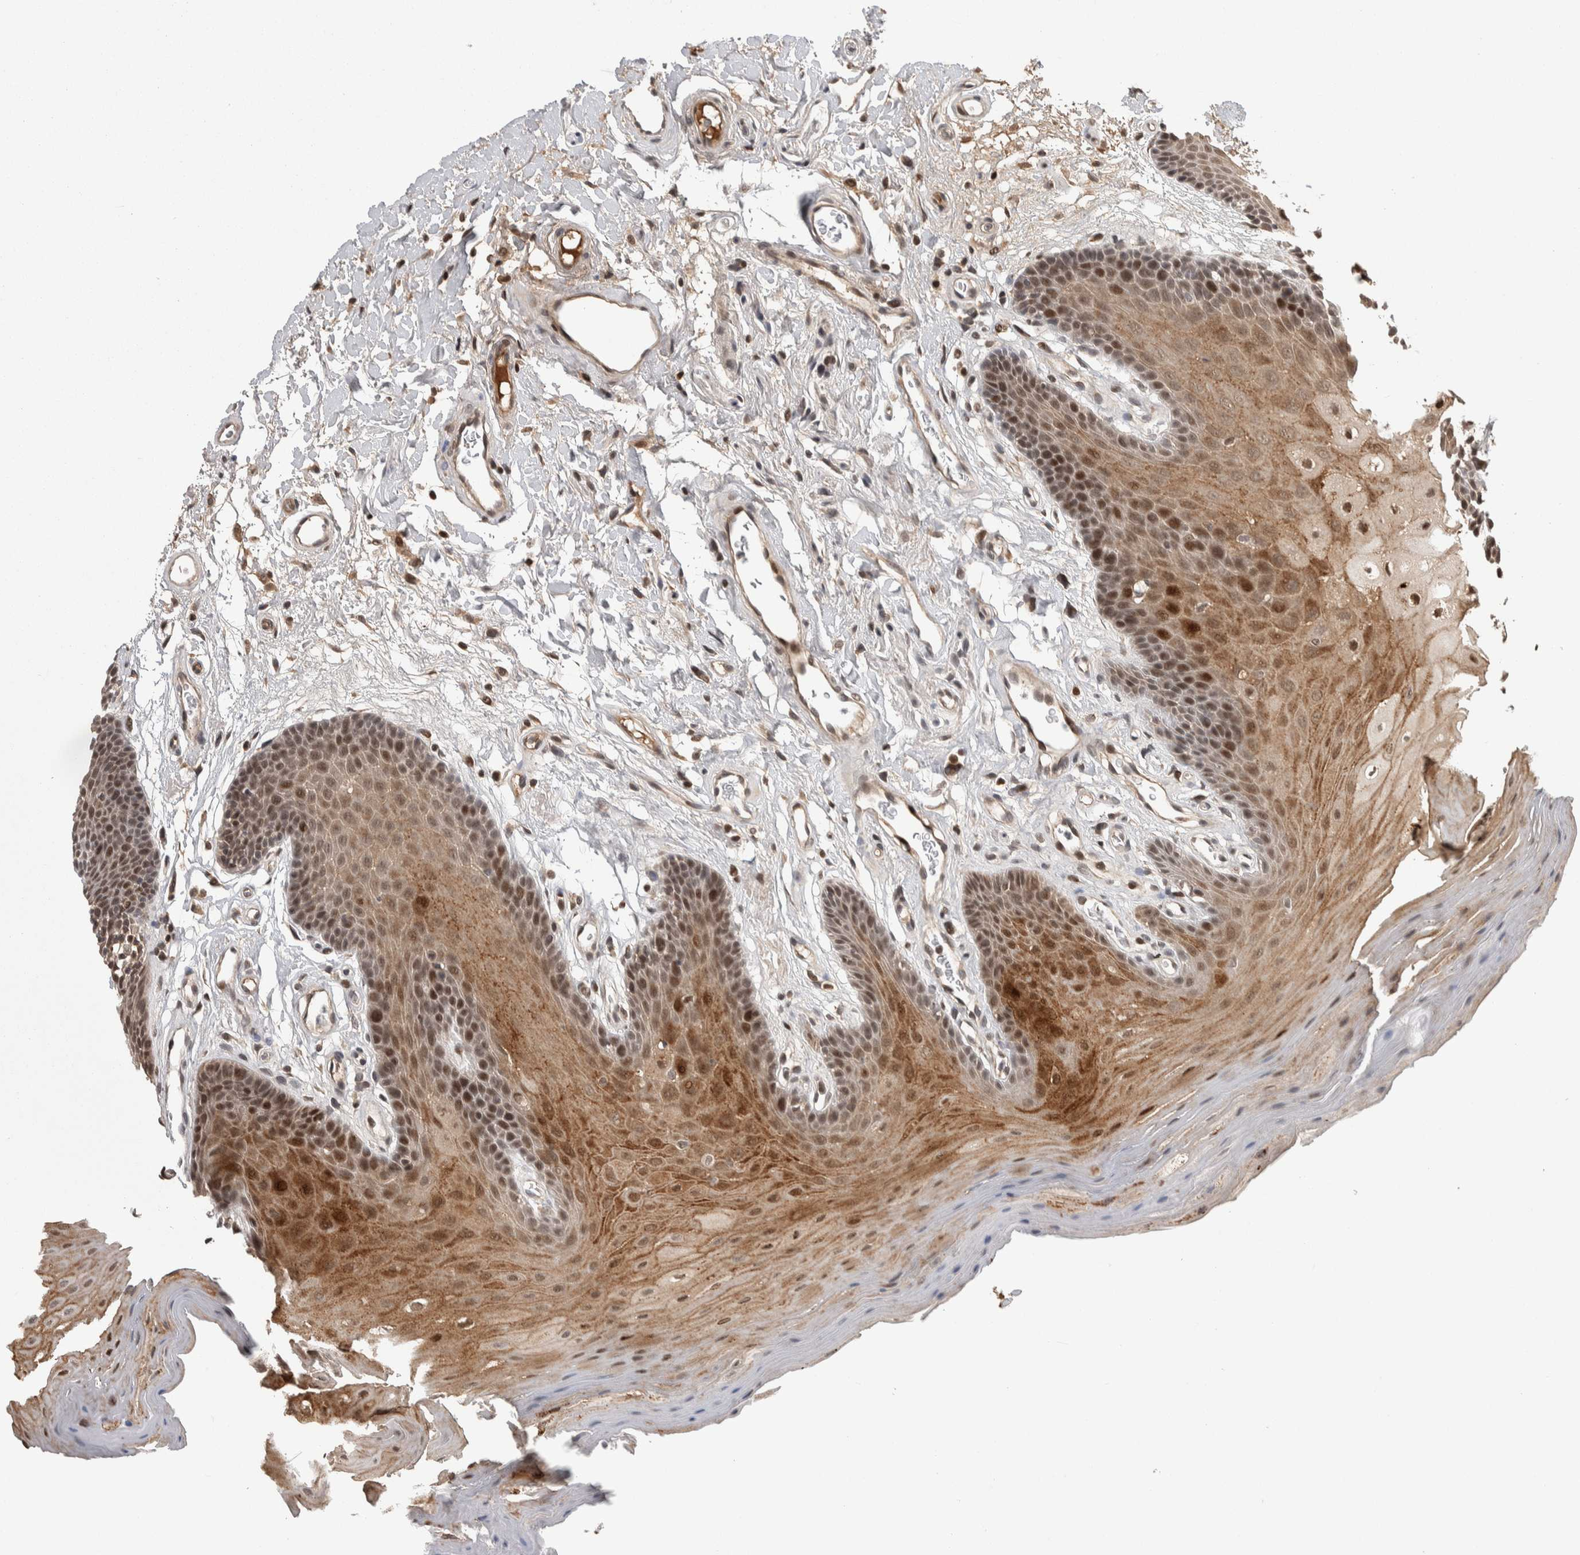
{"staining": {"intensity": "moderate", "quantity": ">75%", "location": "cytoplasmic/membranous,nuclear"}, "tissue": "oral mucosa", "cell_type": "Squamous epithelial cells", "image_type": "normal", "snomed": [{"axis": "morphology", "description": "Normal tissue, NOS"}, {"axis": "morphology", "description": "Squamous cell carcinoma, NOS"}, {"axis": "topography", "description": "Oral tissue"}, {"axis": "topography", "description": "Head-Neck"}], "caption": "DAB (3,3'-diaminobenzidine) immunohistochemical staining of benign oral mucosa exhibits moderate cytoplasmic/membranous,nuclear protein staining in approximately >75% of squamous epithelial cells.", "gene": "ZNF592", "patient": {"sex": "male", "age": 71}}